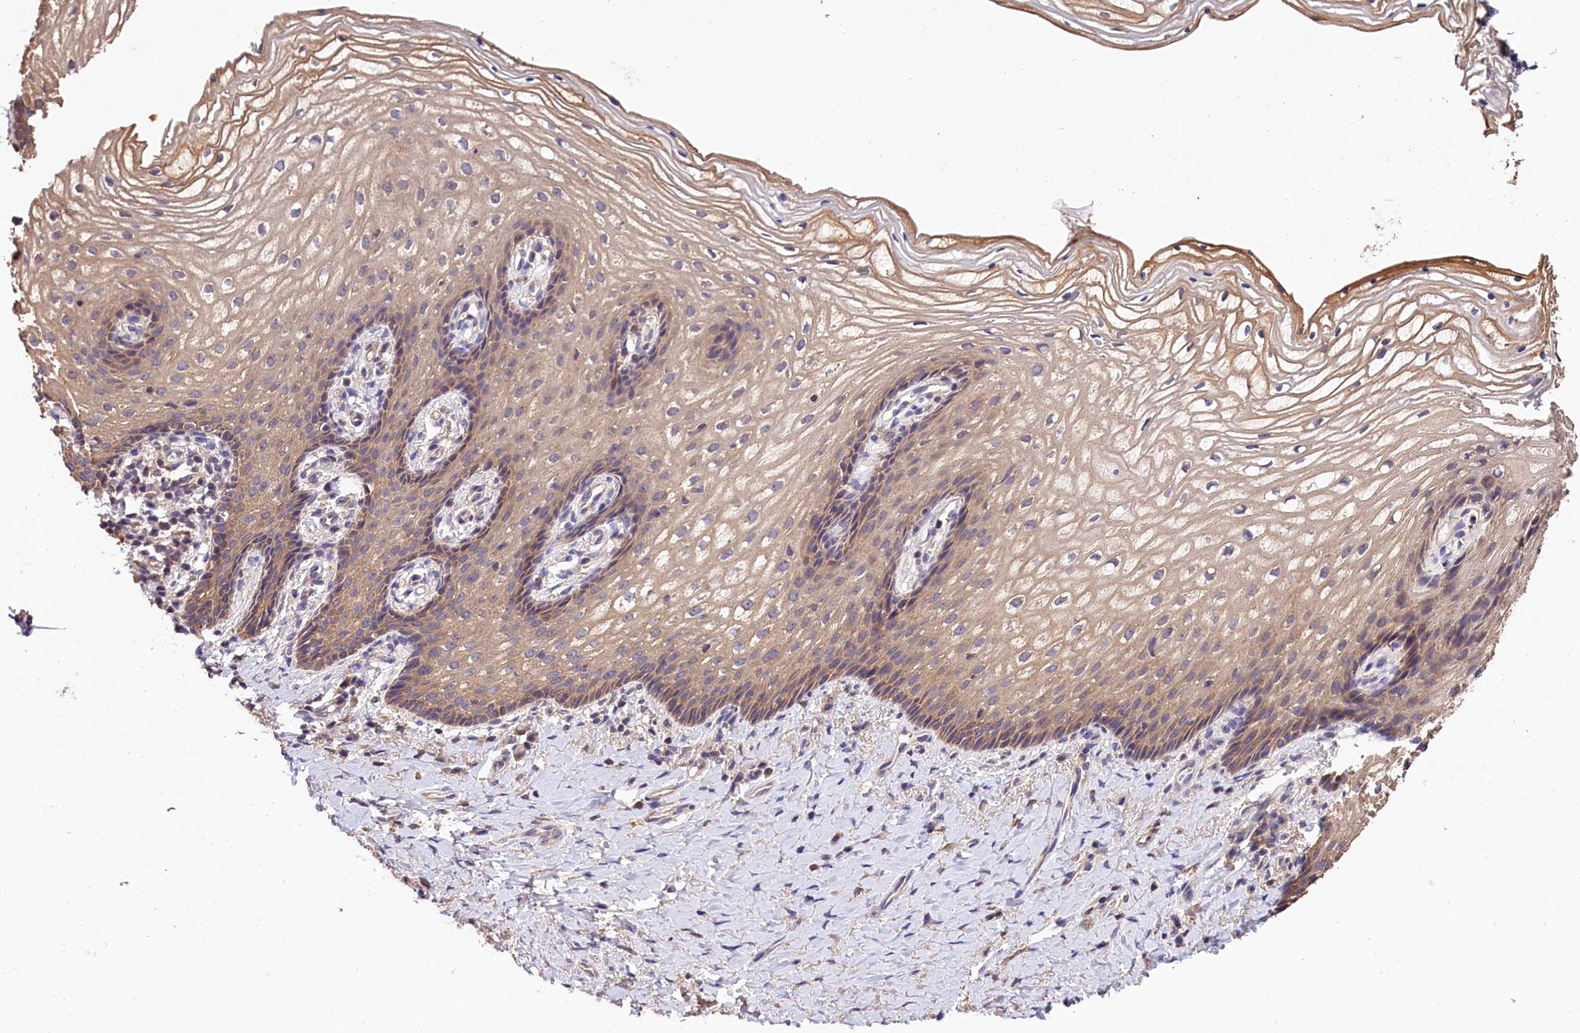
{"staining": {"intensity": "weak", "quantity": ">75%", "location": "cytoplasmic/membranous"}, "tissue": "vagina", "cell_type": "Squamous epithelial cells", "image_type": "normal", "snomed": [{"axis": "morphology", "description": "Normal tissue, NOS"}, {"axis": "topography", "description": "Vagina"}], "caption": "IHC staining of normal vagina, which shows low levels of weak cytoplasmic/membranous expression in approximately >75% of squamous epithelial cells indicating weak cytoplasmic/membranous protein expression. The staining was performed using DAB (brown) for protein detection and nuclei were counterstained in hematoxylin (blue).", "gene": "OAS3", "patient": {"sex": "female", "age": 60}}